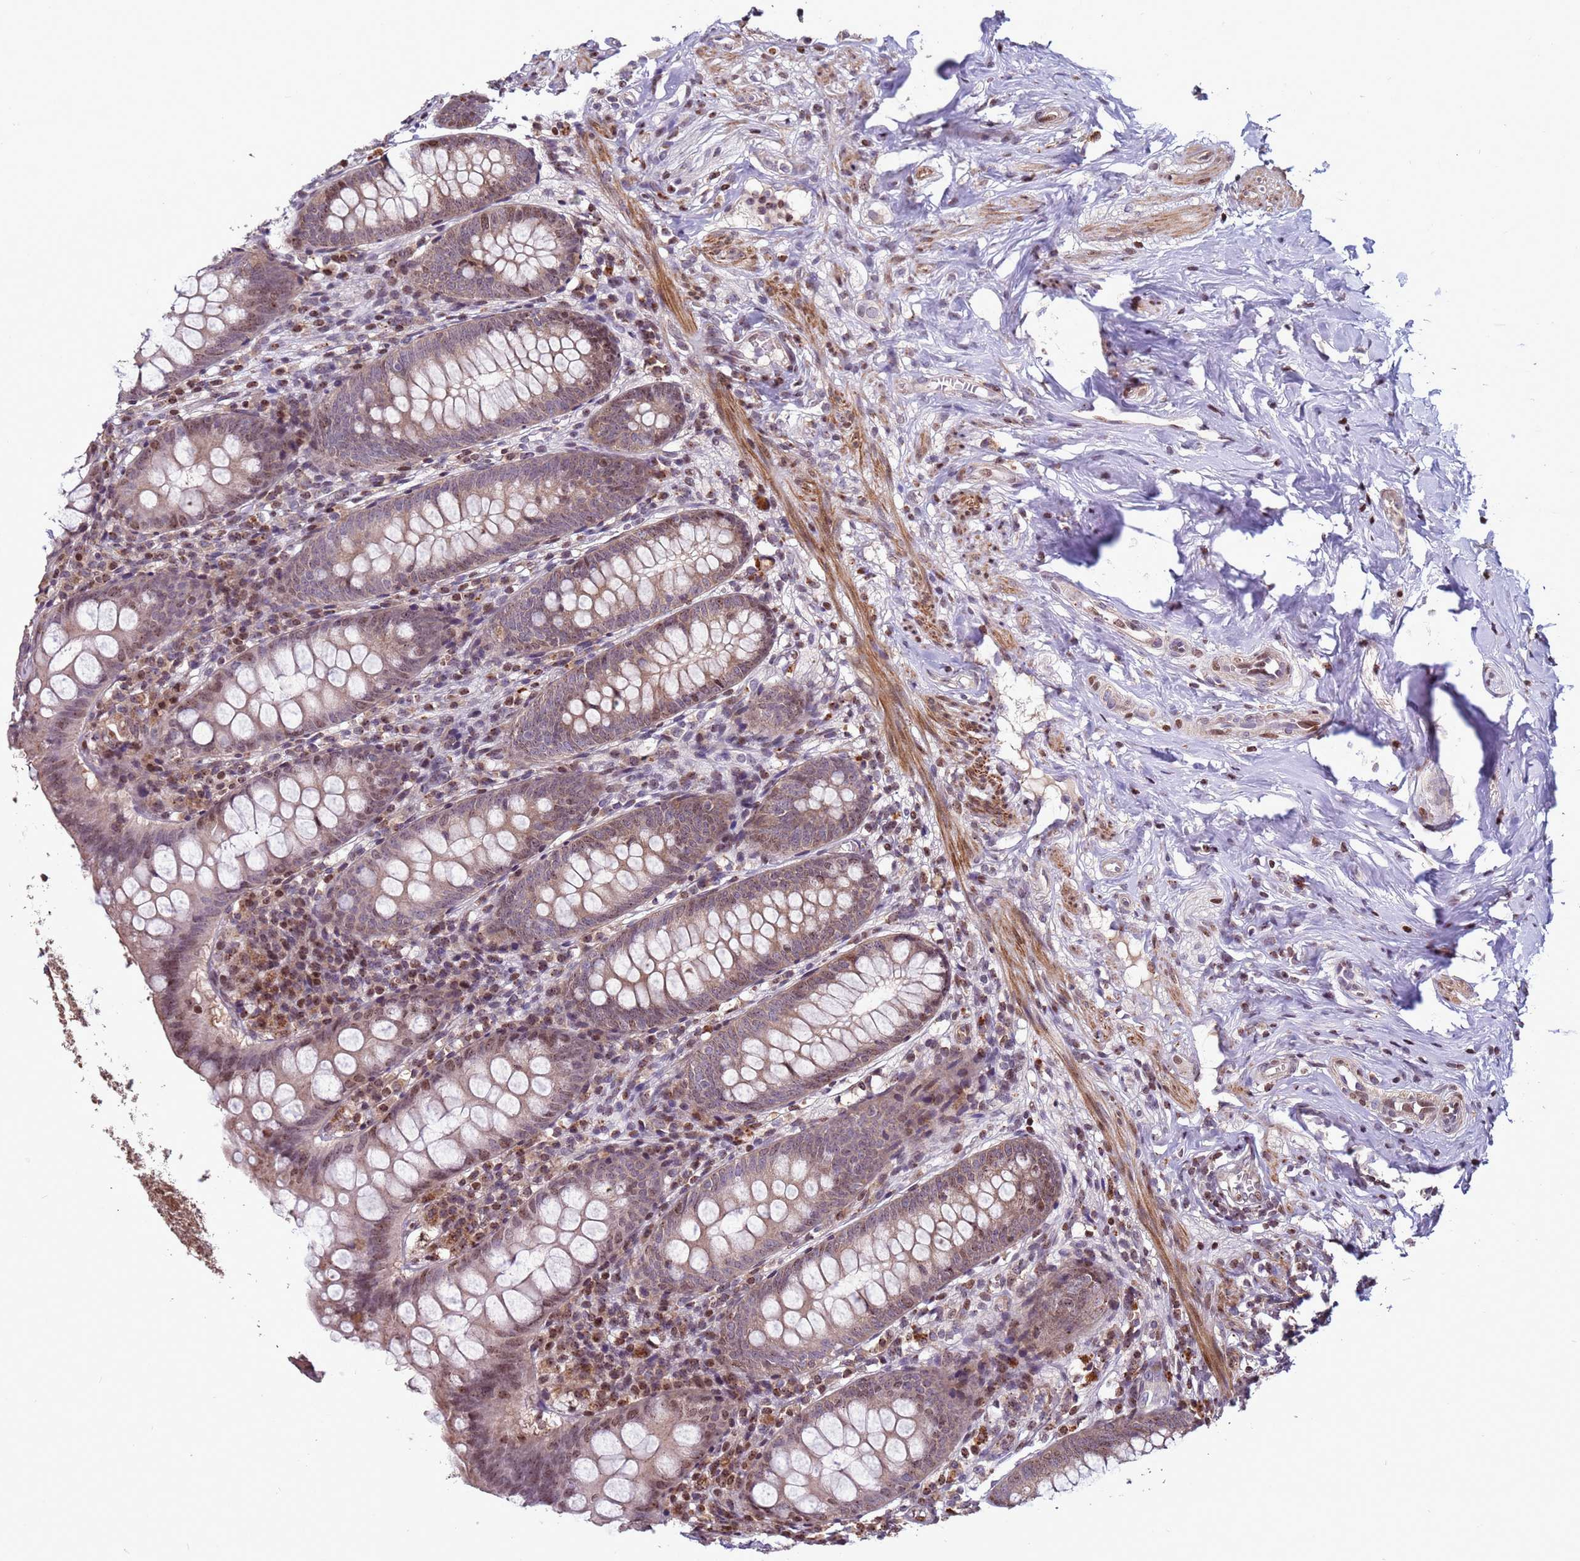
{"staining": {"intensity": "moderate", "quantity": "25%-75%", "location": "cytoplasmic/membranous,nuclear"}, "tissue": "appendix", "cell_type": "Glandular cells", "image_type": "normal", "snomed": [{"axis": "morphology", "description": "Normal tissue, NOS"}, {"axis": "topography", "description": "Appendix"}], "caption": "Moderate cytoplasmic/membranous,nuclear positivity is identified in approximately 25%-75% of glandular cells in normal appendix. The staining is performed using DAB brown chromogen to label protein expression. The nuclei are counter-stained blue using hematoxylin.", "gene": "HGH1", "patient": {"sex": "female", "age": 51}}